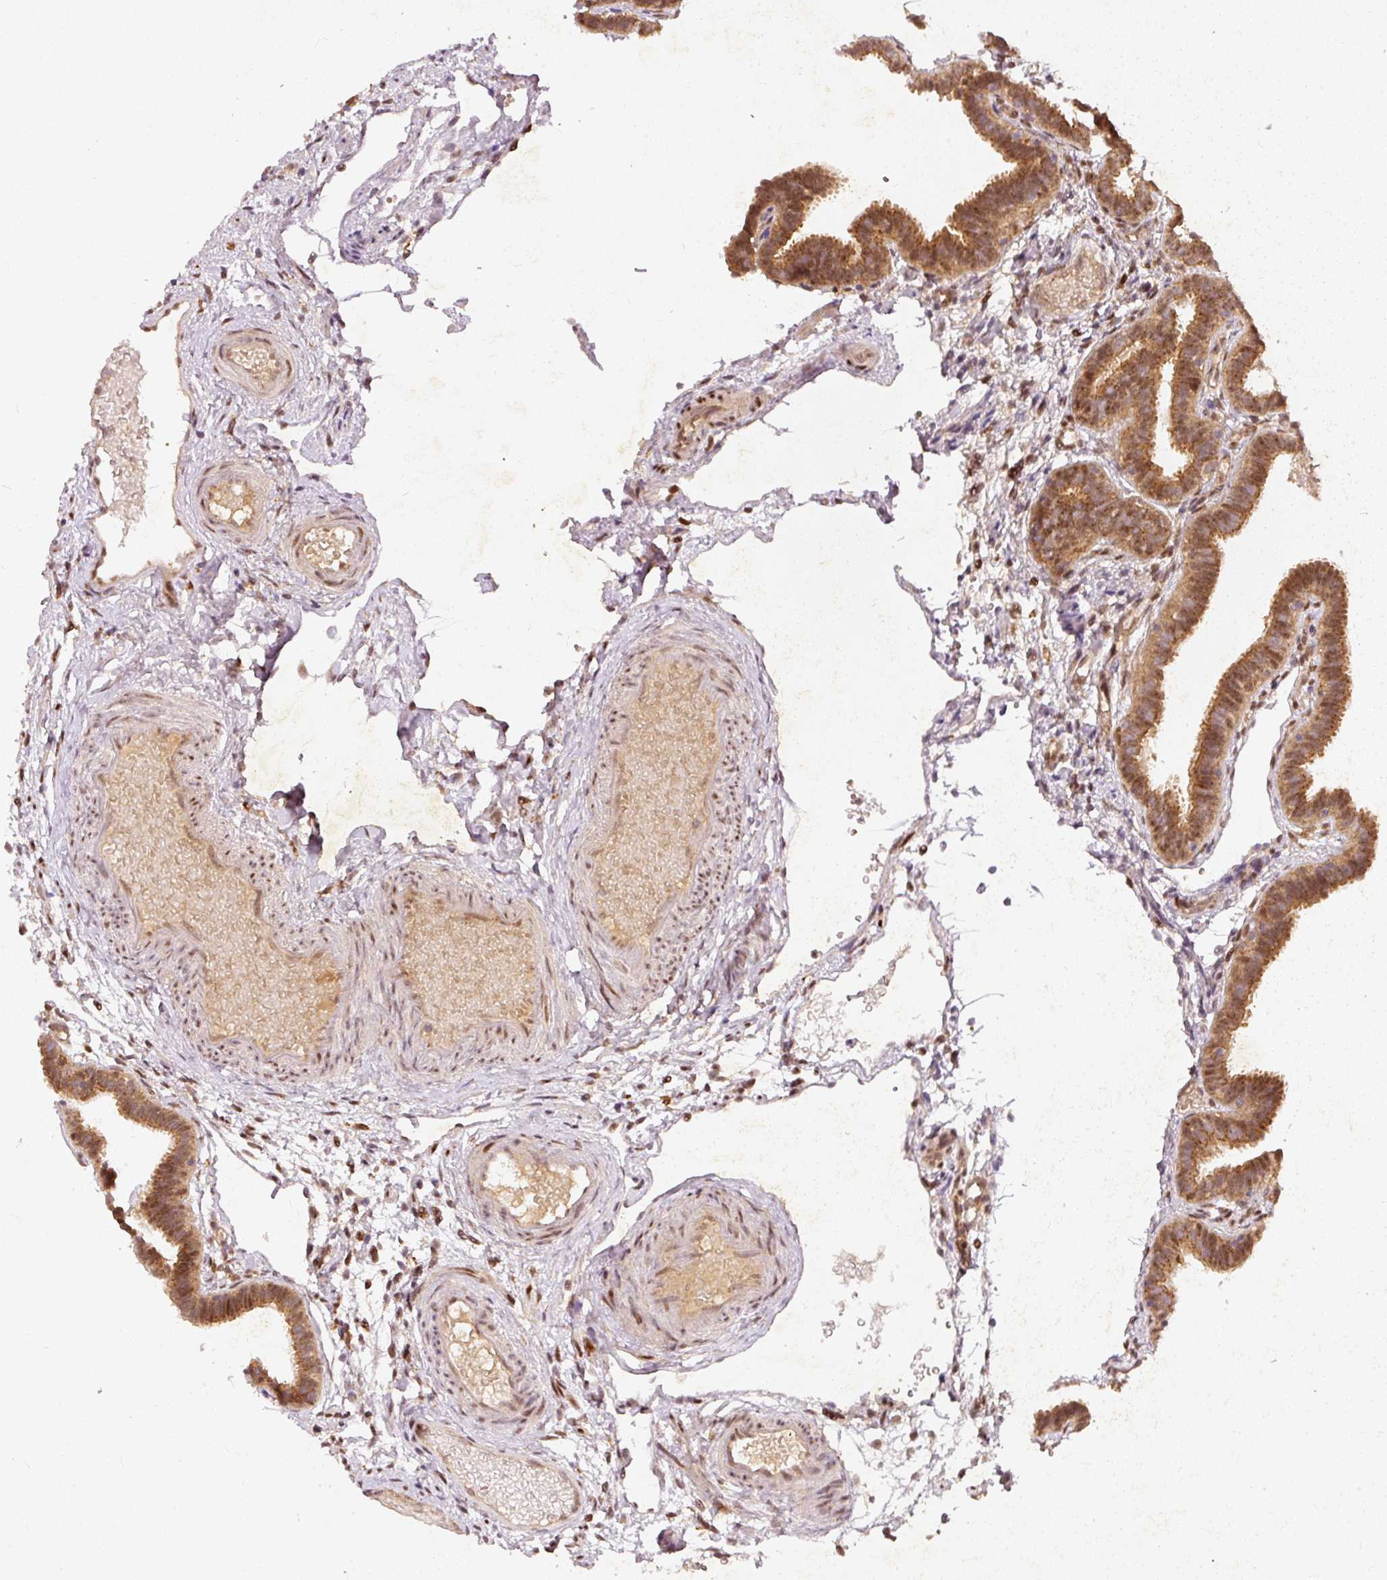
{"staining": {"intensity": "moderate", "quantity": ">75%", "location": "cytoplasmic/membranous,nuclear"}, "tissue": "fallopian tube", "cell_type": "Glandular cells", "image_type": "normal", "snomed": [{"axis": "morphology", "description": "Normal tissue, NOS"}, {"axis": "topography", "description": "Fallopian tube"}], "caption": "Immunohistochemistry (IHC) of normal fallopian tube displays medium levels of moderate cytoplasmic/membranous,nuclear expression in approximately >75% of glandular cells.", "gene": "ZNF580", "patient": {"sex": "female", "age": 37}}